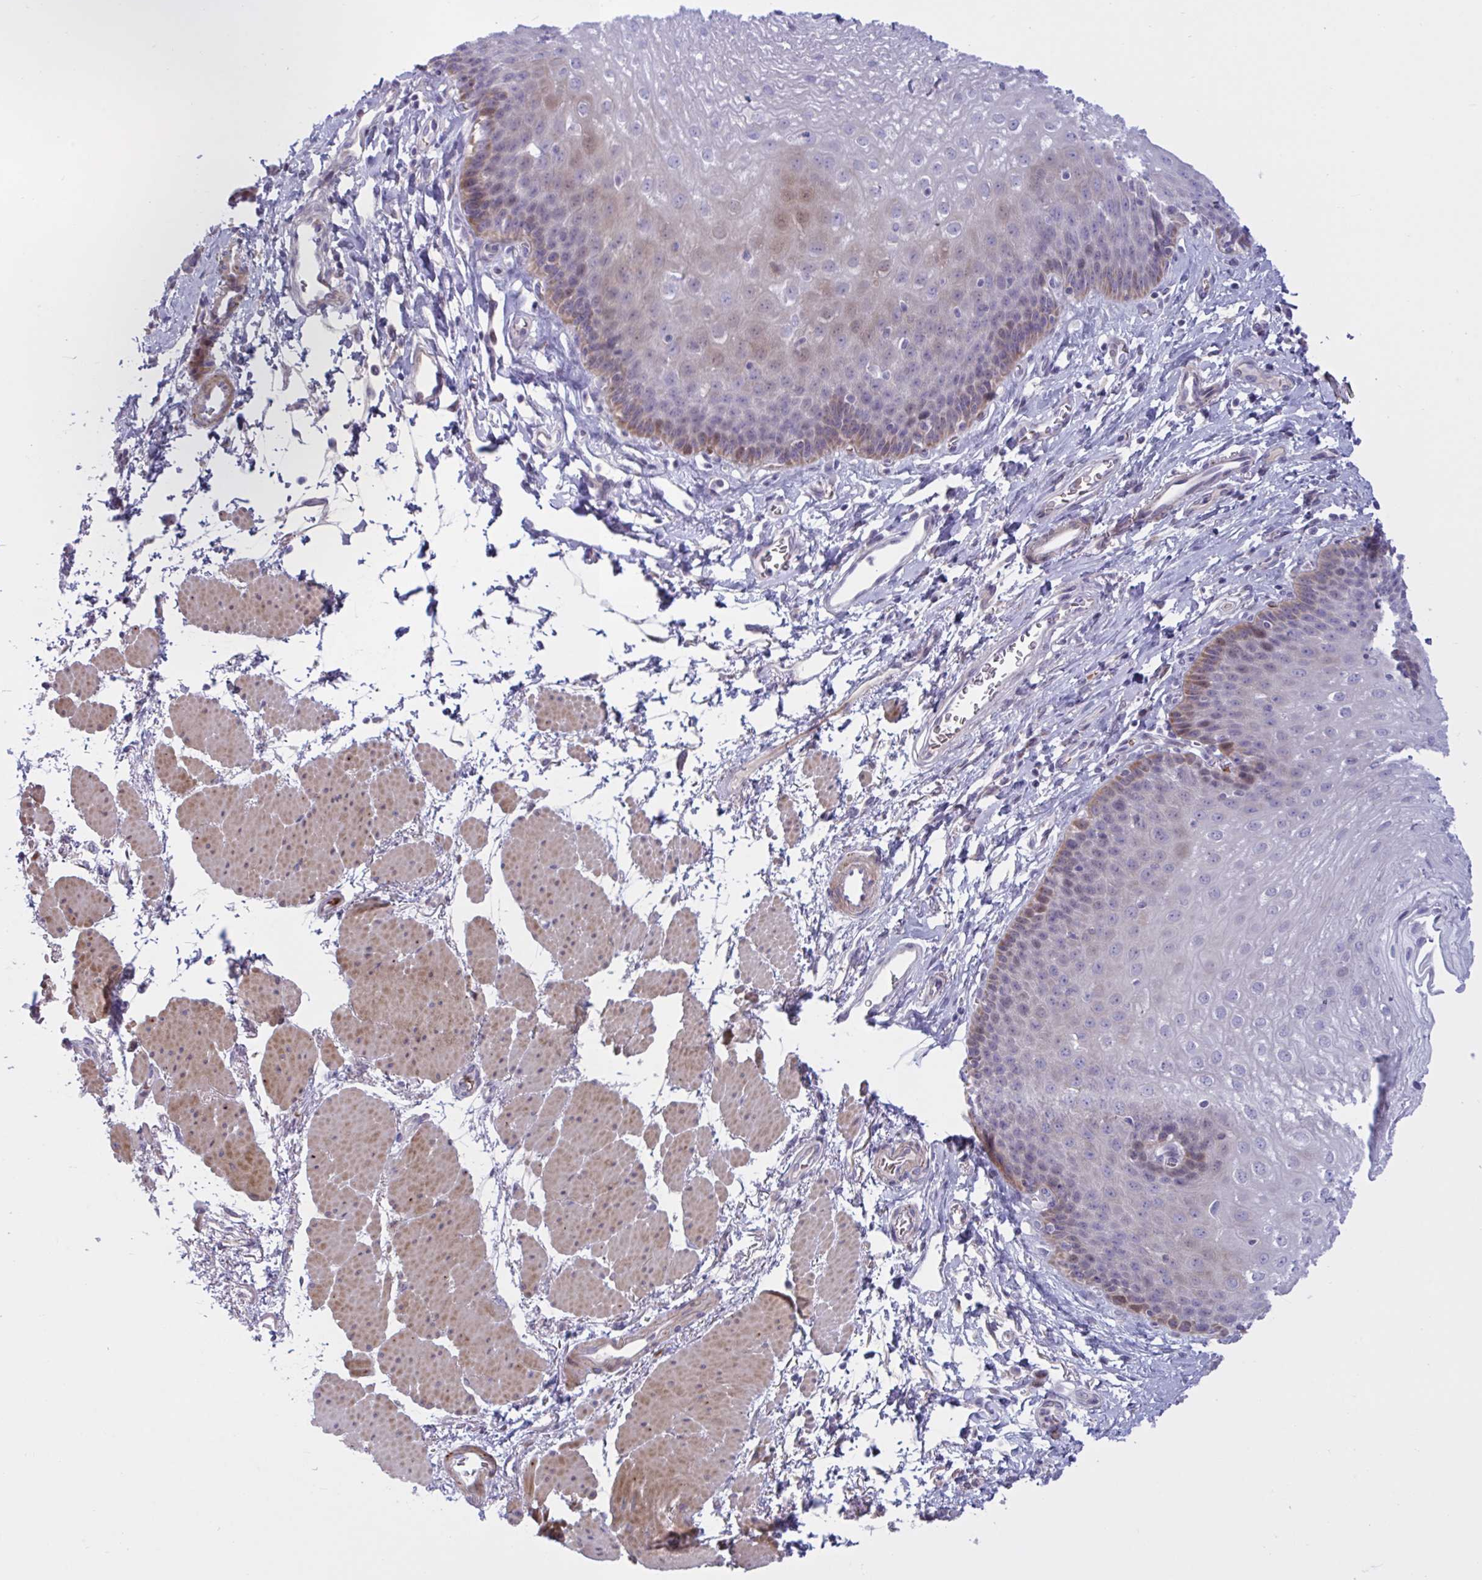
{"staining": {"intensity": "moderate", "quantity": "<25%", "location": "cytoplasmic/membranous"}, "tissue": "esophagus", "cell_type": "Squamous epithelial cells", "image_type": "normal", "snomed": [{"axis": "morphology", "description": "Normal tissue, NOS"}, {"axis": "topography", "description": "Esophagus"}], "caption": "IHC of normal human esophagus reveals low levels of moderate cytoplasmic/membranous expression in approximately <25% of squamous epithelial cells.", "gene": "VWC2", "patient": {"sex": "female", "age": 81}}